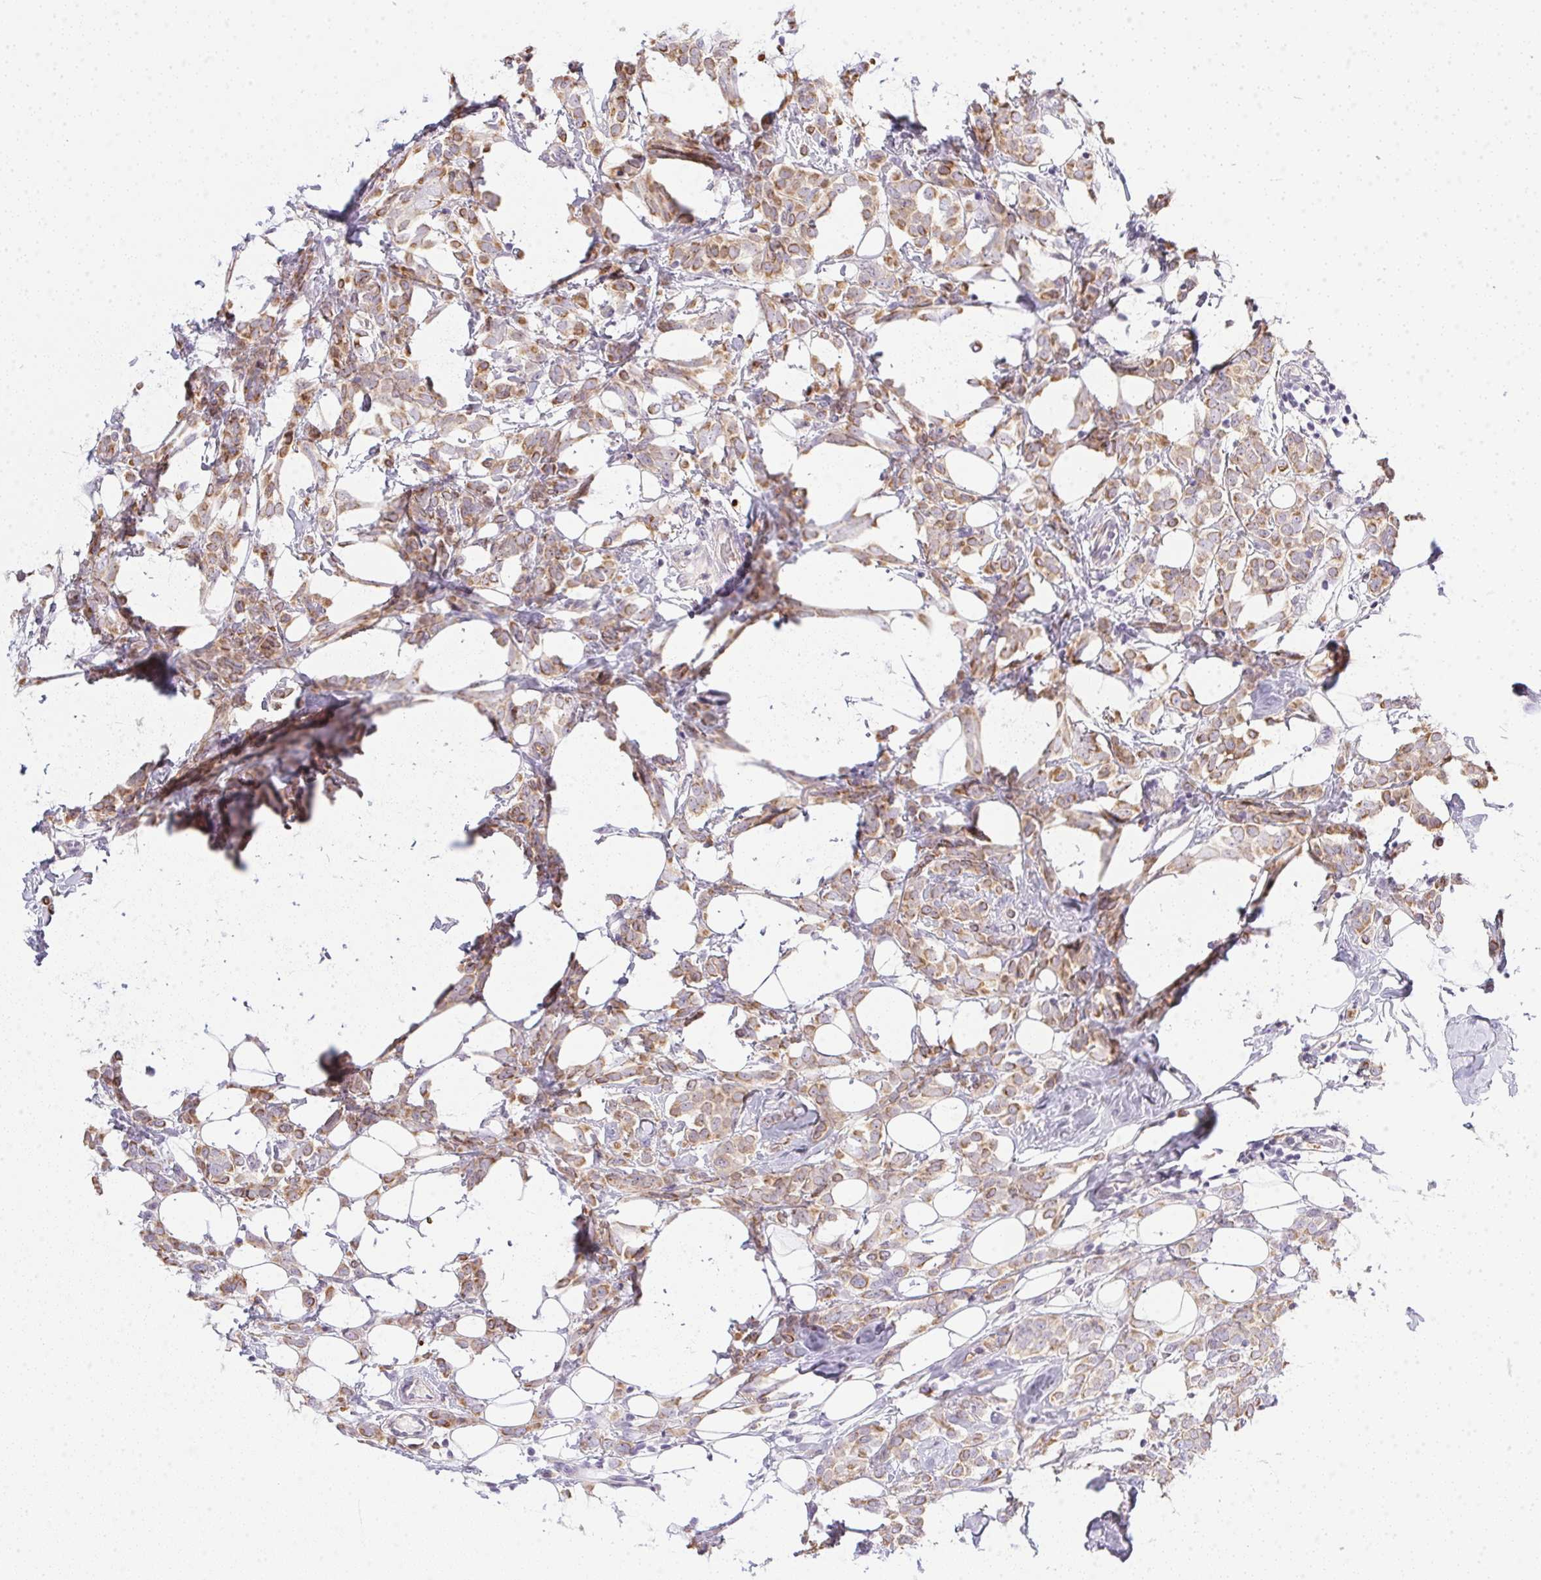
{"staining": {"intensity": "moderate", "quantity": ">75%", "location": "cytoplasmic/membranous"}, "tissue": "breast cancer", "cell_type": "Tumor cells", "image_type": "cancer", "snomed": [{"axis": "morphology", "description": "Lobular carcinoma"}, {"axis": "topography", "description": "Breast"}], "caption": "Immunohistochemistry photomicrograph of lobular carcinoma (breast) stained for a protein (brown), which displays medium levels of moderate cytoplasmic/membranous staining in about >75% of tumor cells.", "gene": "SLC17A7", "patient": {"sex": "female", "age": 49}}